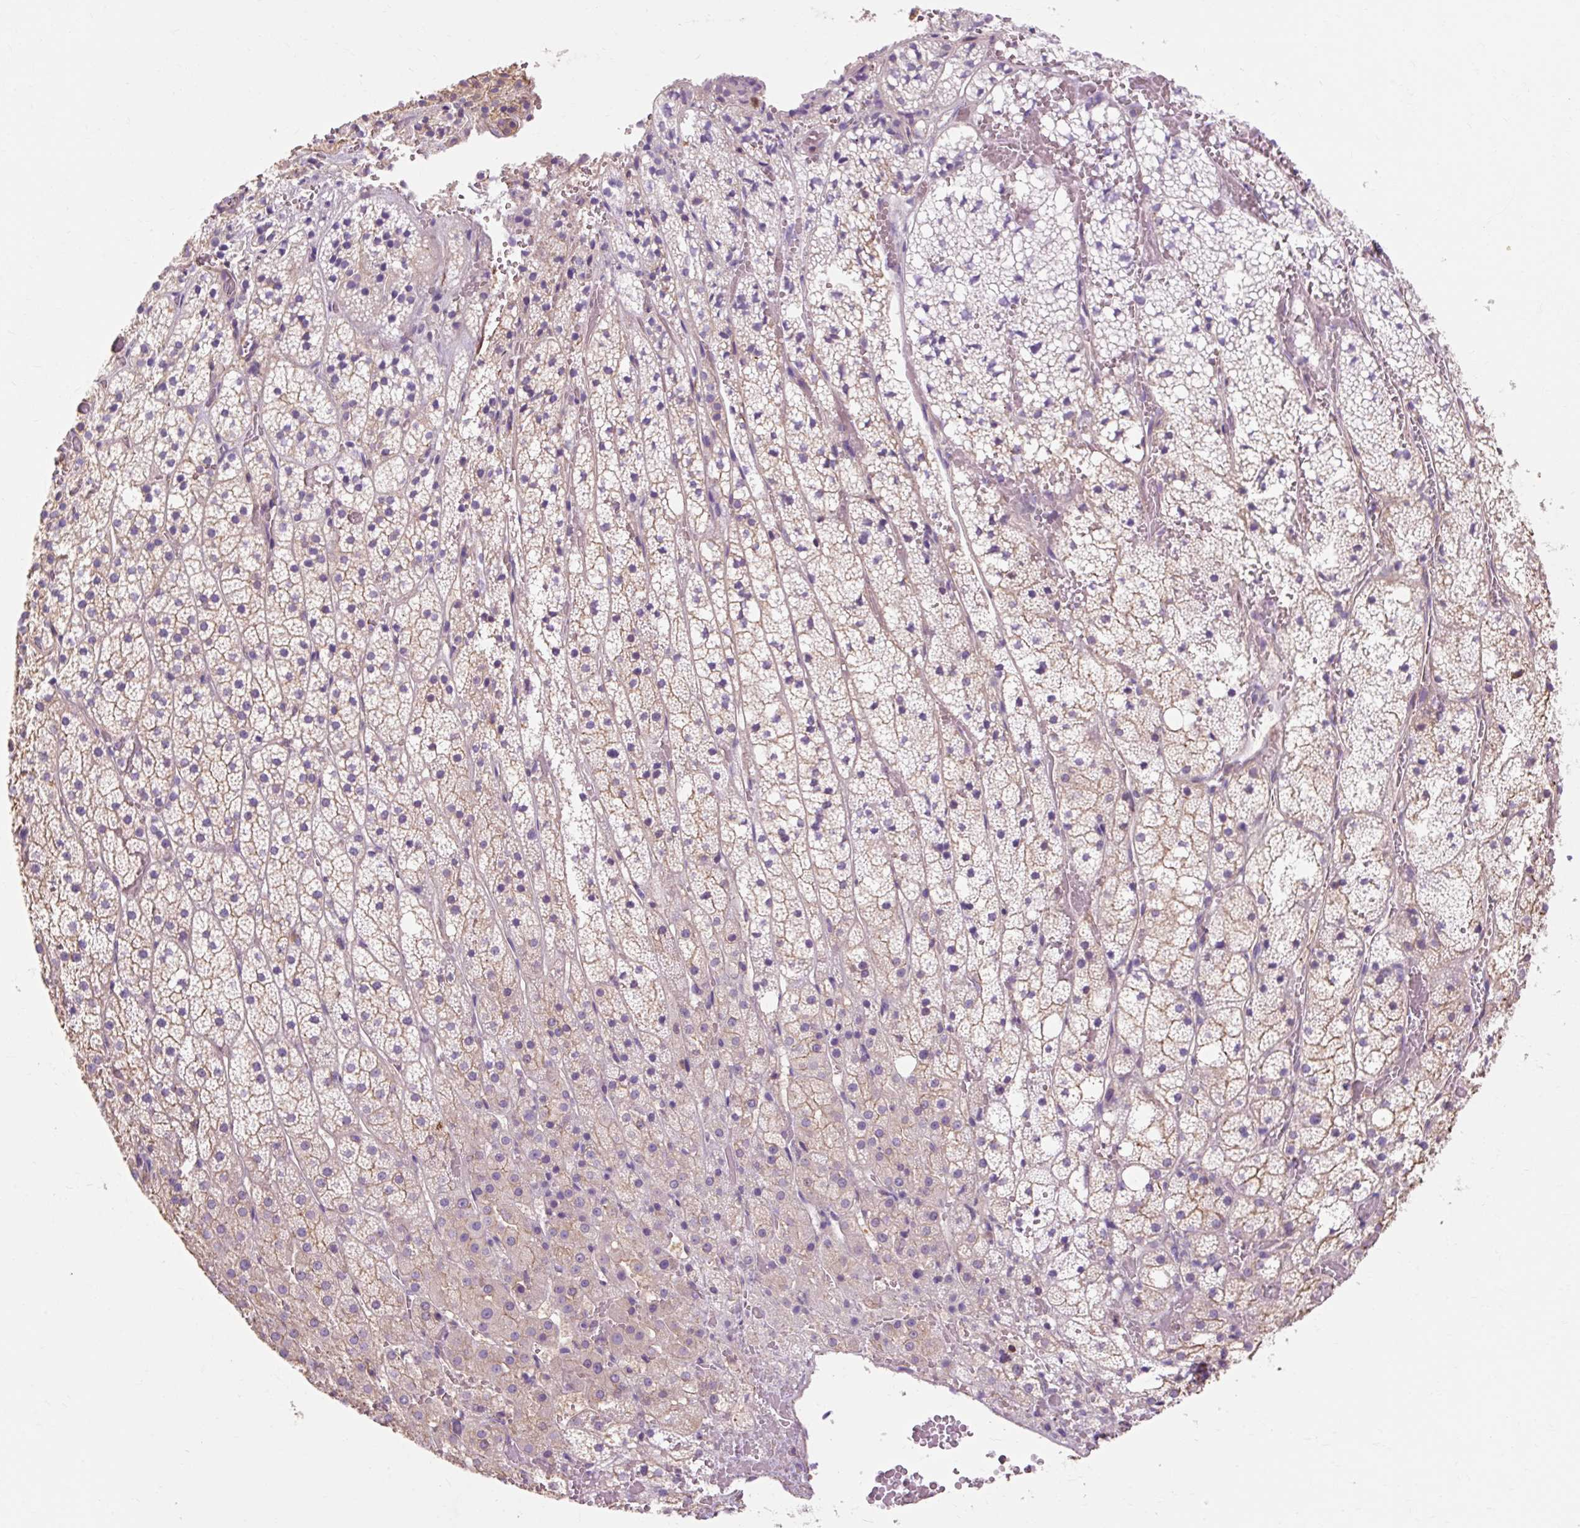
{"staining": {"intensity": "weak", "quantity": ">75%", "location": "cytoplasmic/membranous"}, "tissue": "adrenal gland", "cell_type": "Glandular cells", "image_type": "normal", "snomed": [{"axis": "morphology", "description": "Normal tissue, NOS"}, {"axis": "topography", "description": "Adrenal gland"}], "caption": "Brown immunohistochemical staining in normal human adrenal gland displays weak cytoplasmic/membranous expression in about >75% of glandular cells.", "gene": "TBC1D2B", "patient": {"sex": "male", "age": 53}}